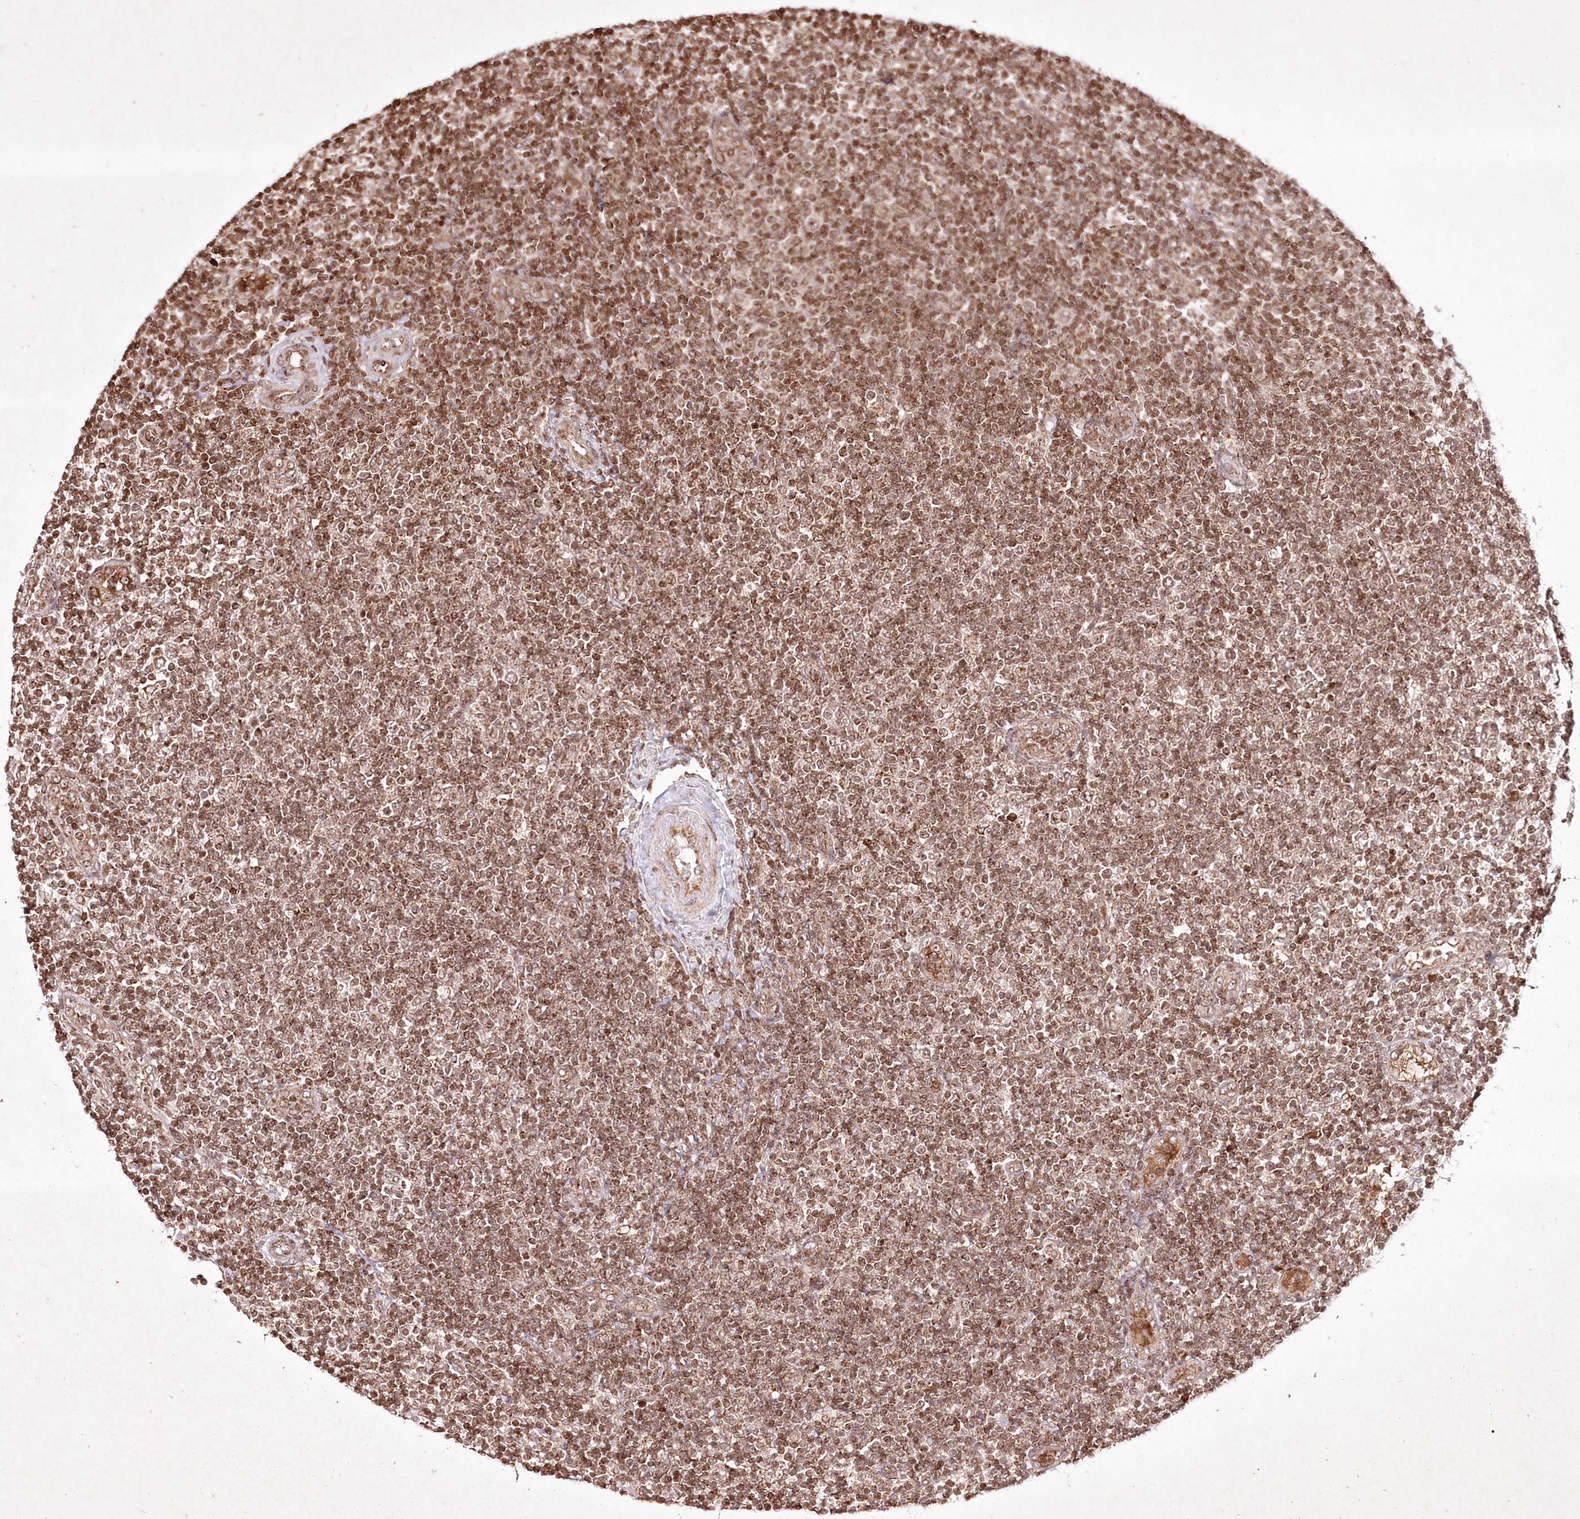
{"staining": {"intensity": "moderate", "quantity": ">75%", "location": "nuclear"}, "tissue": "lymphoma", "cell_type": "Tumor cells", "image_type": "cancer", "snomed": [{"axis": "morphology", "description": "Malignant lymphoma, non-Hodgkin's type, Low grade"}, {"axis": "topography", "description": "Lymph node"}], "caption": "The photomicrograph exhibits a brown stain indicating the presence of a protein in the nuclear of tumor cells in malignant lymphoma, non-Hodgkin's type (low-grade). The staining was performed using DAB (3,3'-diaminobenzidine), with brown indicating positive protein expression. Nuclei are stained blue with hematoxylin.", "gene": "CARM1", "patient": {"sex": "male", "age": 83}}